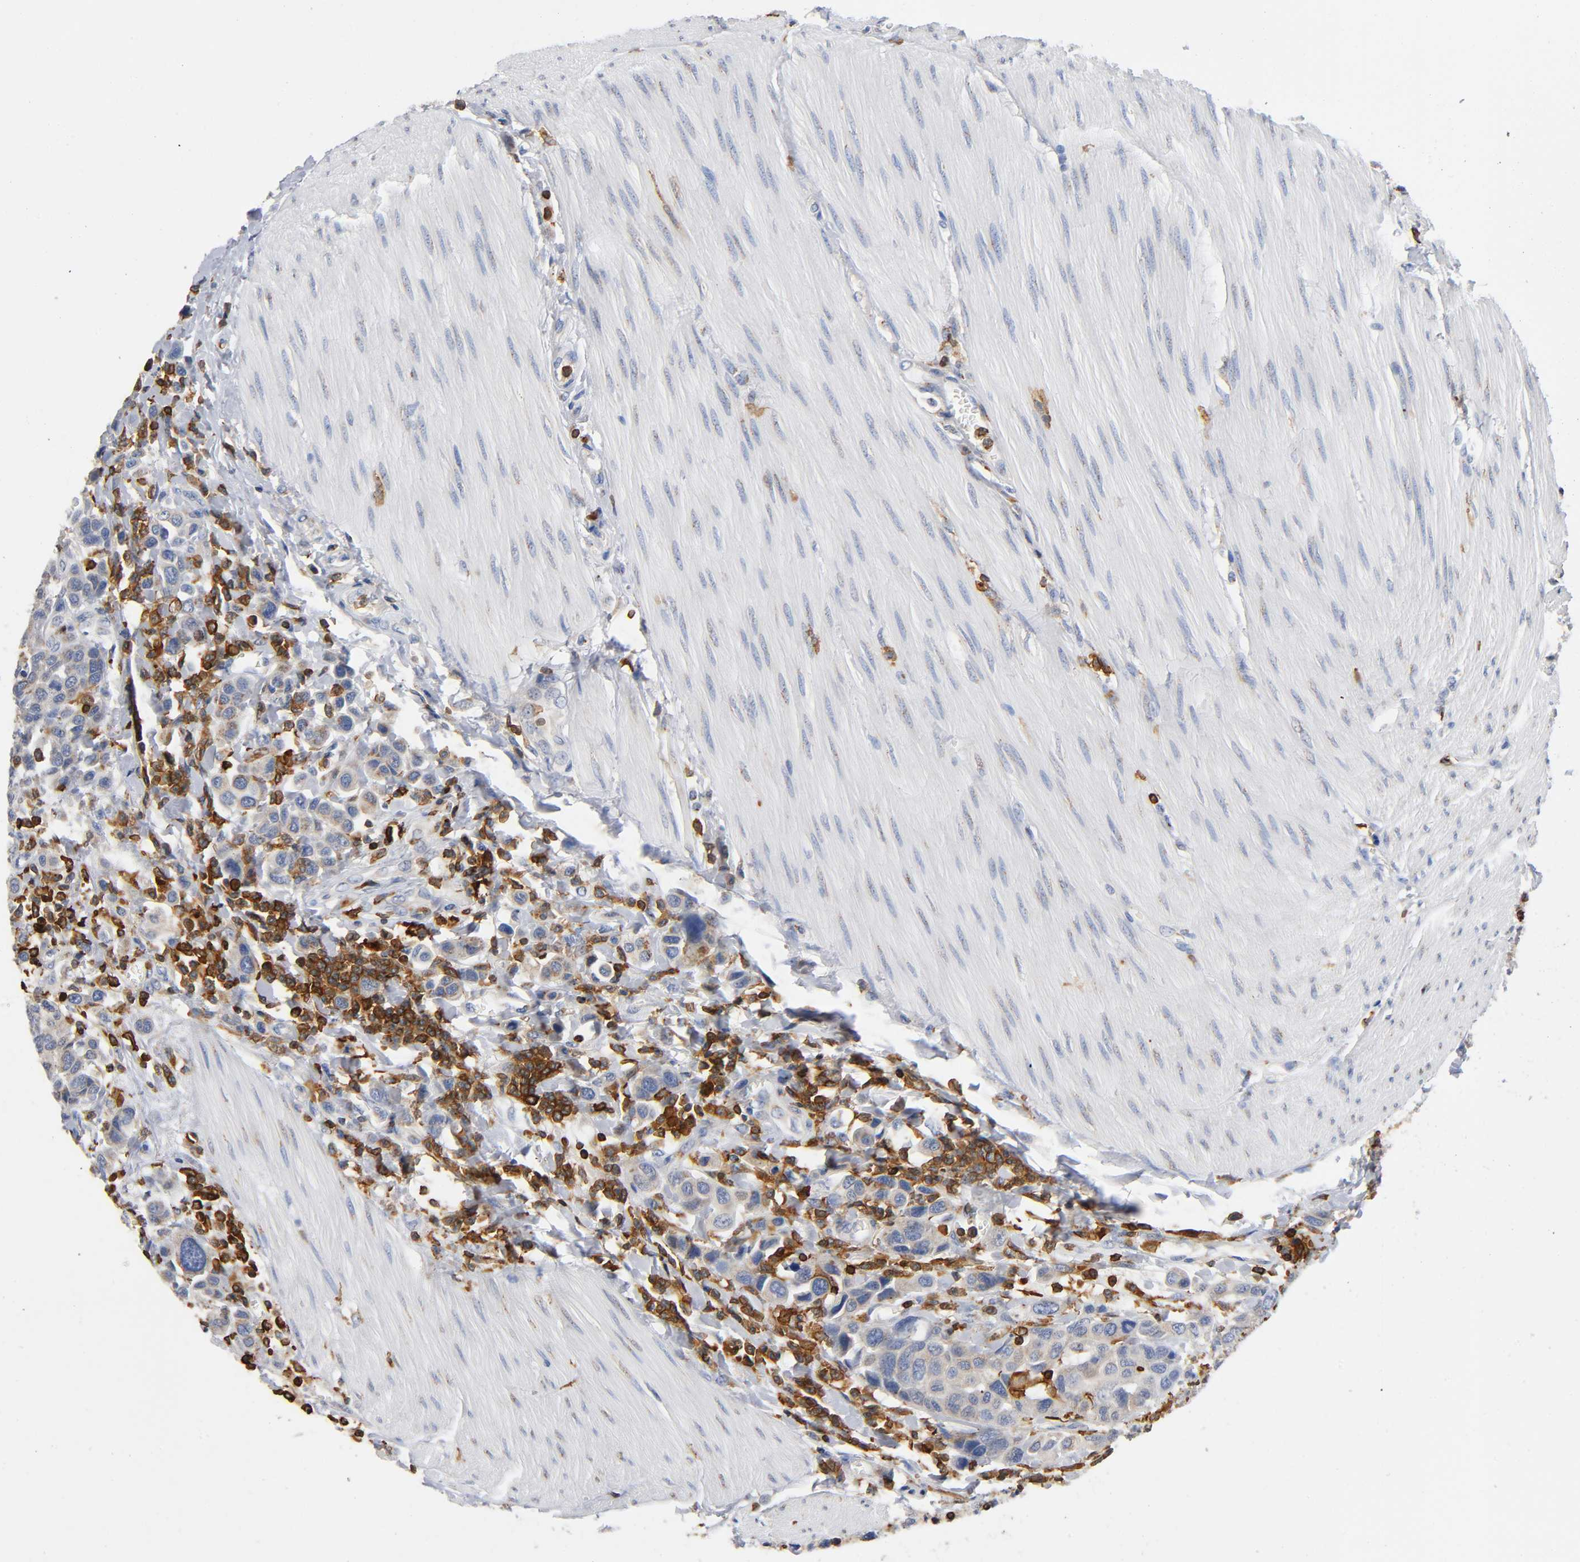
{"staining": {"intensity": "moderate", "quantity": "25%-75%", "location": "cytoplasmic/membranous"}, "tissue": "urothelial cancer", "cell_type": "Tumor cells", "image_type": "cancer", "snomed": [{"axis": "morphology", "description": "Urothelial carcinoma, High grade"}, {"axis": "topography", "description": "Urinary bladder"}], "caption": "Human urothelial cancer stained for a protein (brown) reveals moderate cytoplasmic/membranous positive staining in approximately 25%-75% of tumor cells.", "gene": "CAPN10", "patient": {"sex": "male", "age": 50}}